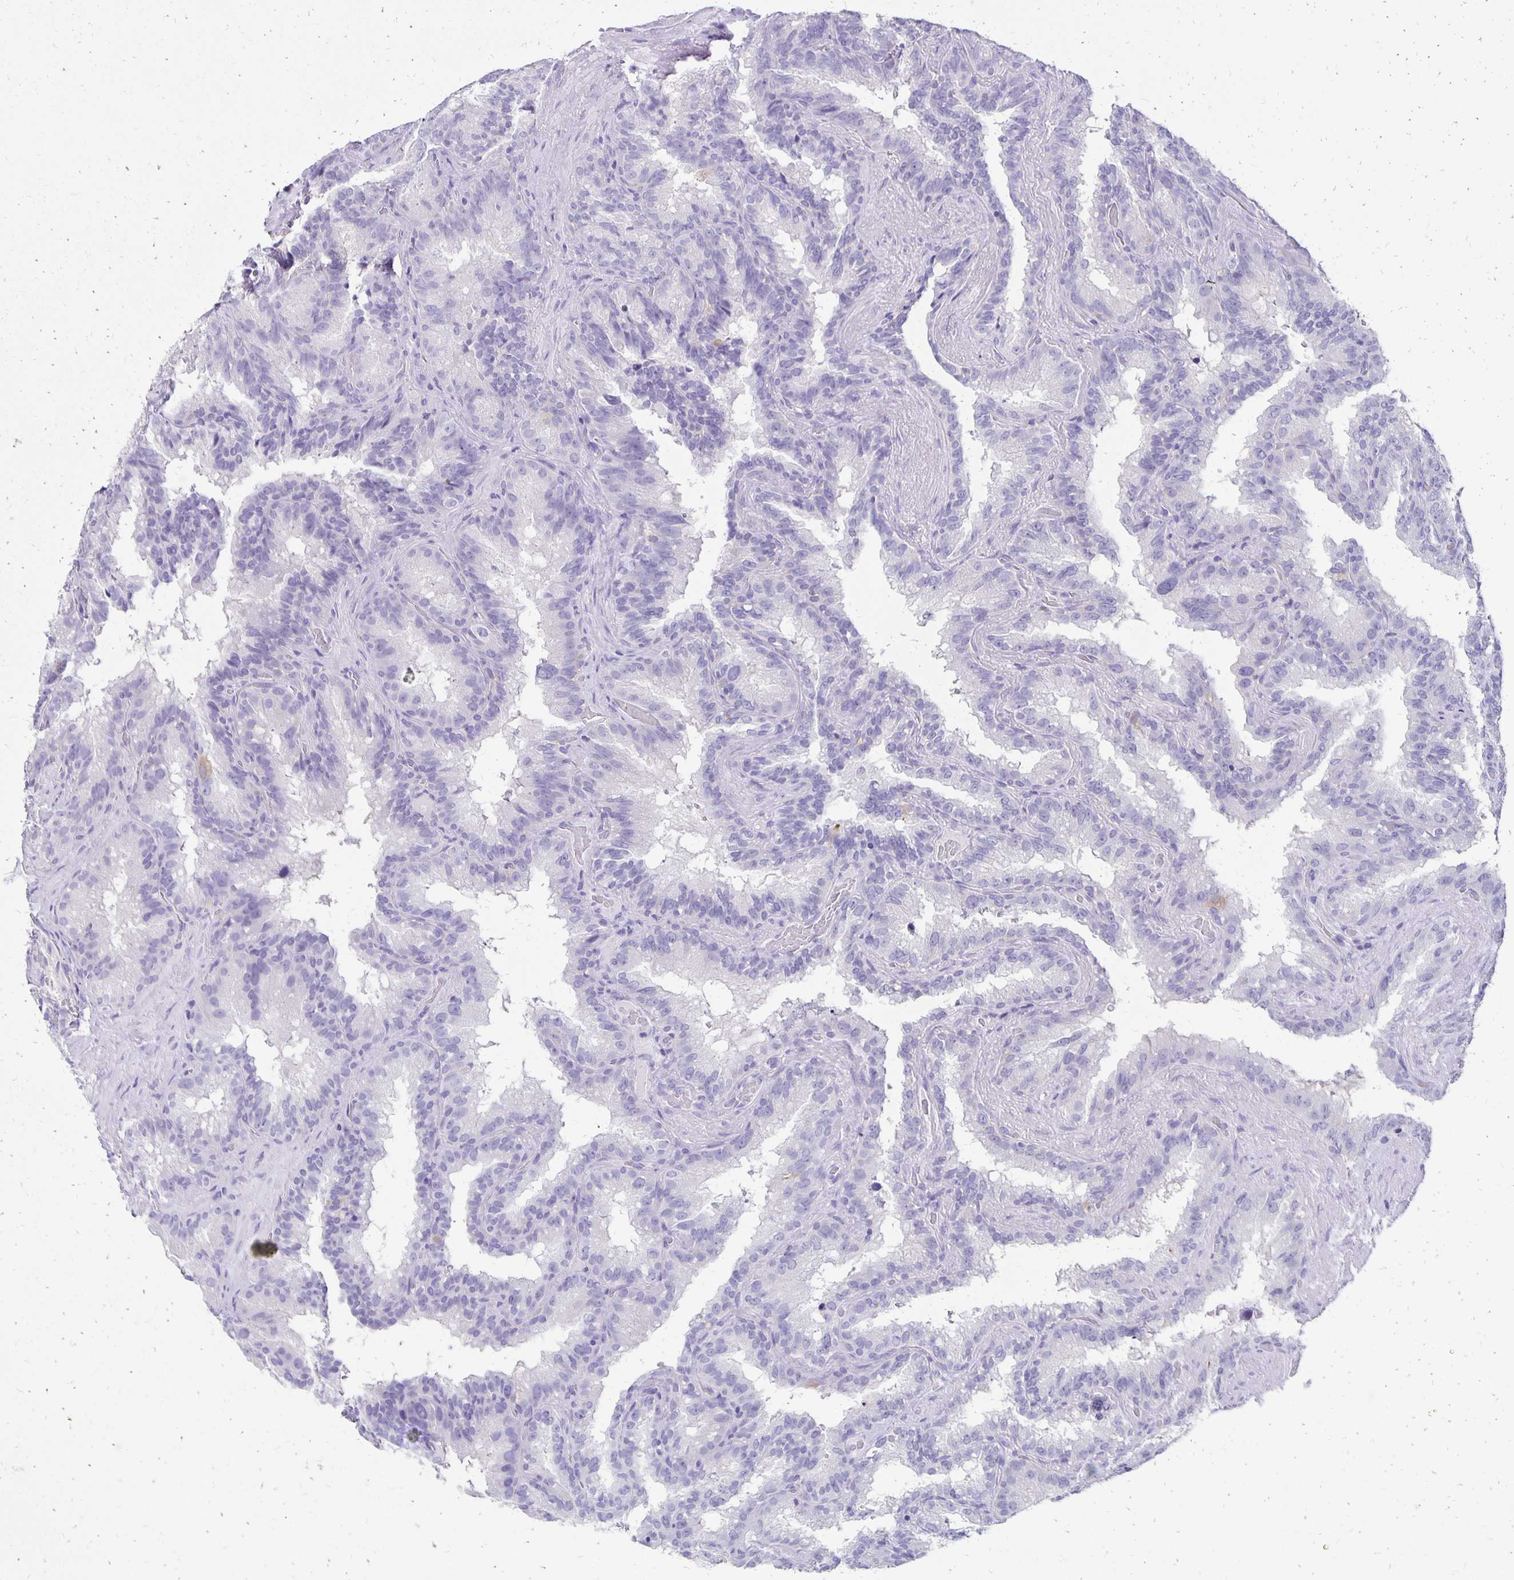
{"staining": {"intensity": "negative", "quantity": "none", "location": "none"}, "tissue": "seminal vesicle", "cell_type": "Glandular cells", "image_type": "normal", "snomed": [{"axis": "morphology", "description": "Normal tissue, NOS"}, {"axis": "topography", "description": "Seminal veicle"}], "caption": "Human seminal vesicle stained for a protein using immunohistochemistry reveals no expression in glandular cells.", "gene": "ANKRD45", "patient": {"sex": "male", "age": 60}}